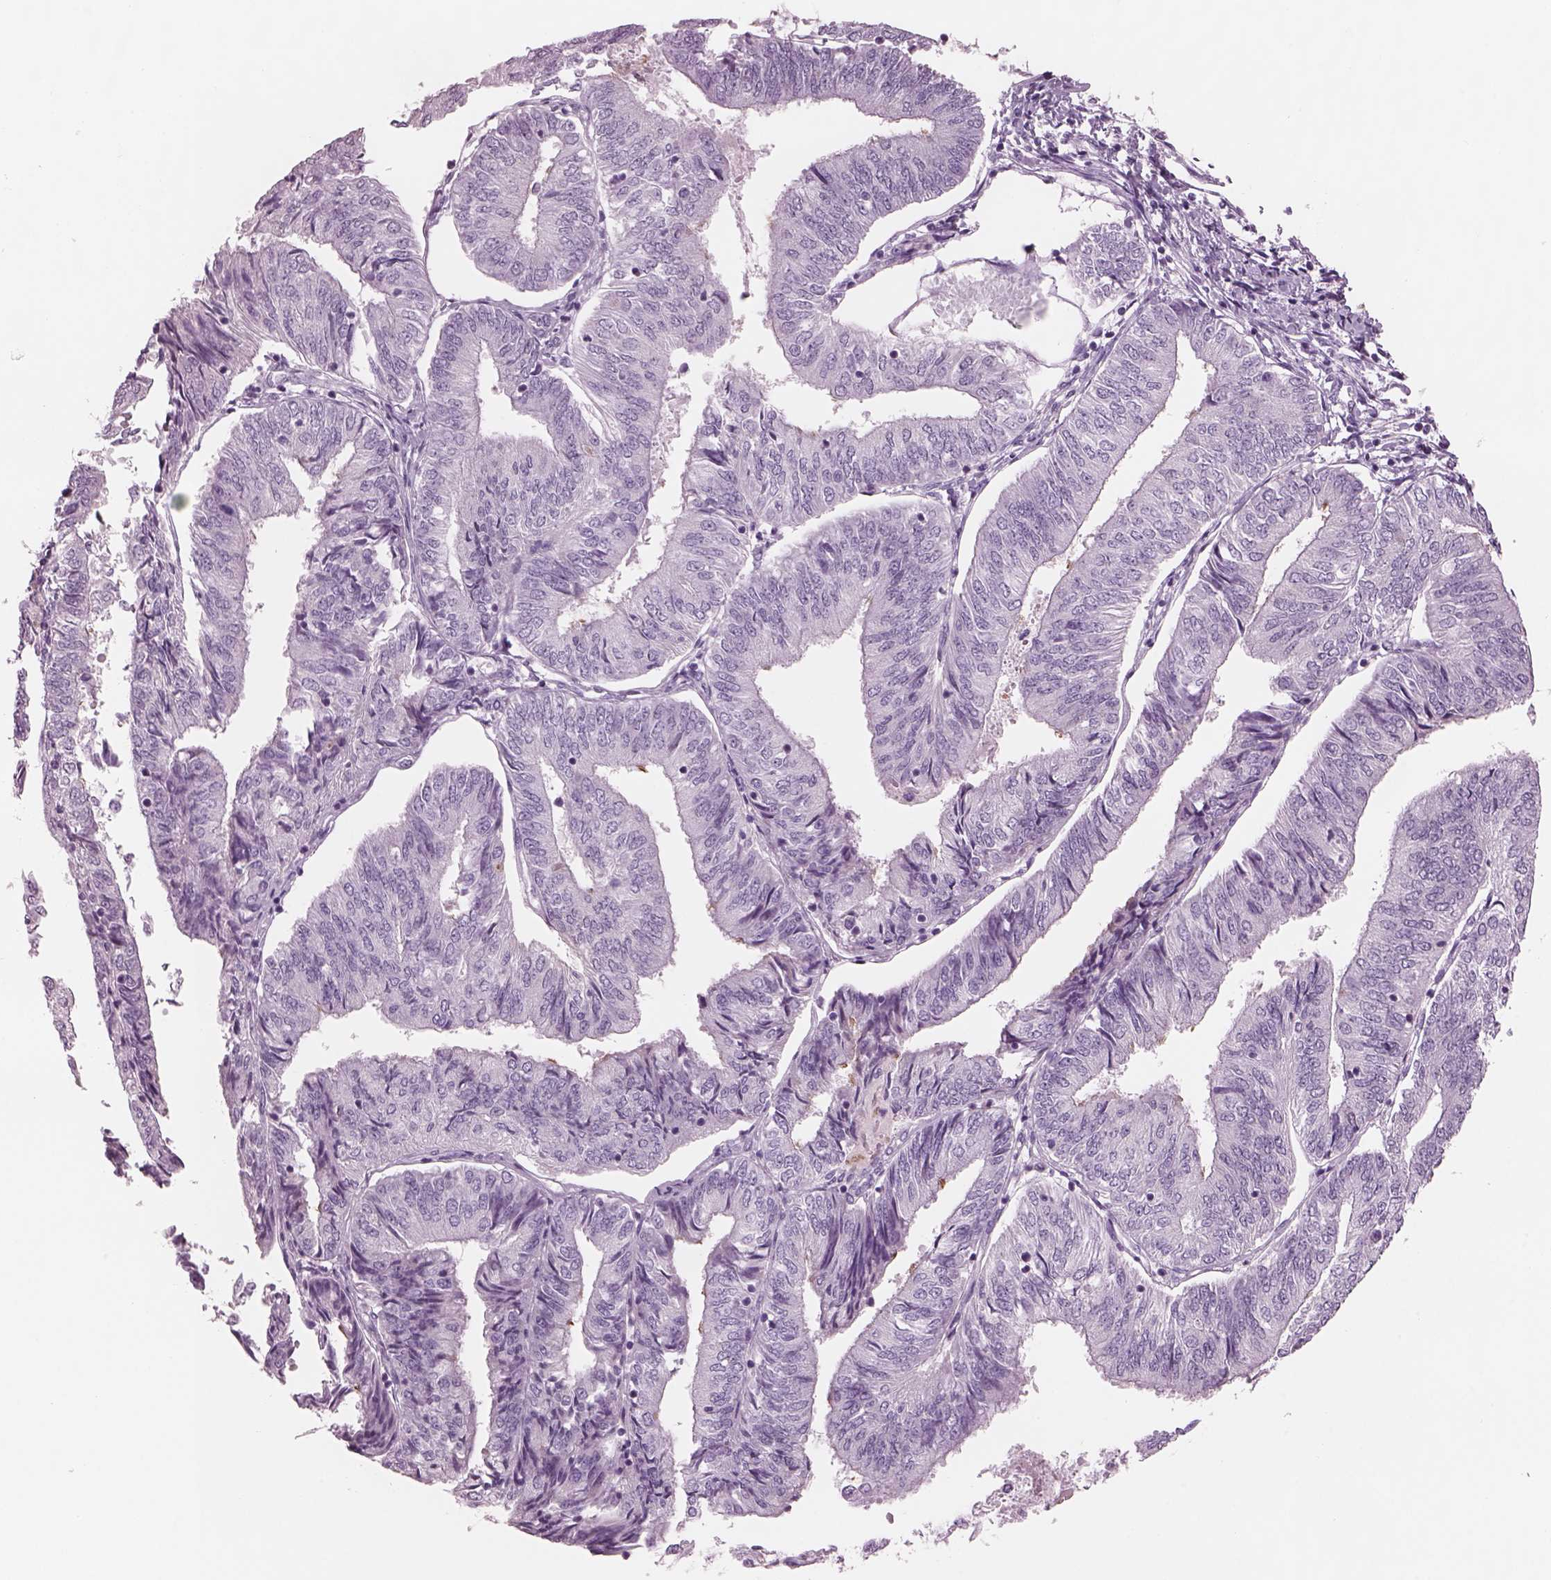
{"staining": {"intensity": "negative", "quantity": "none", "location": "none"}, "tissue": "endometrial cancer", "cell_type": "Tumor cells", "image_type": "cancer", "snomed": [{"axis": "morphology", "description": "Adenocarcinoma, NOS"}, {"axis": "topography", "description": "Endometrium"}], "caption": "An immunohistochemistry histopathology image of endometrial adenocarcinoma is shown. There is no staining in tumor cells of endometrial adenocarcinoma.", "gene": "PACRG", "patient": {"sex": "female", "age": 58}}